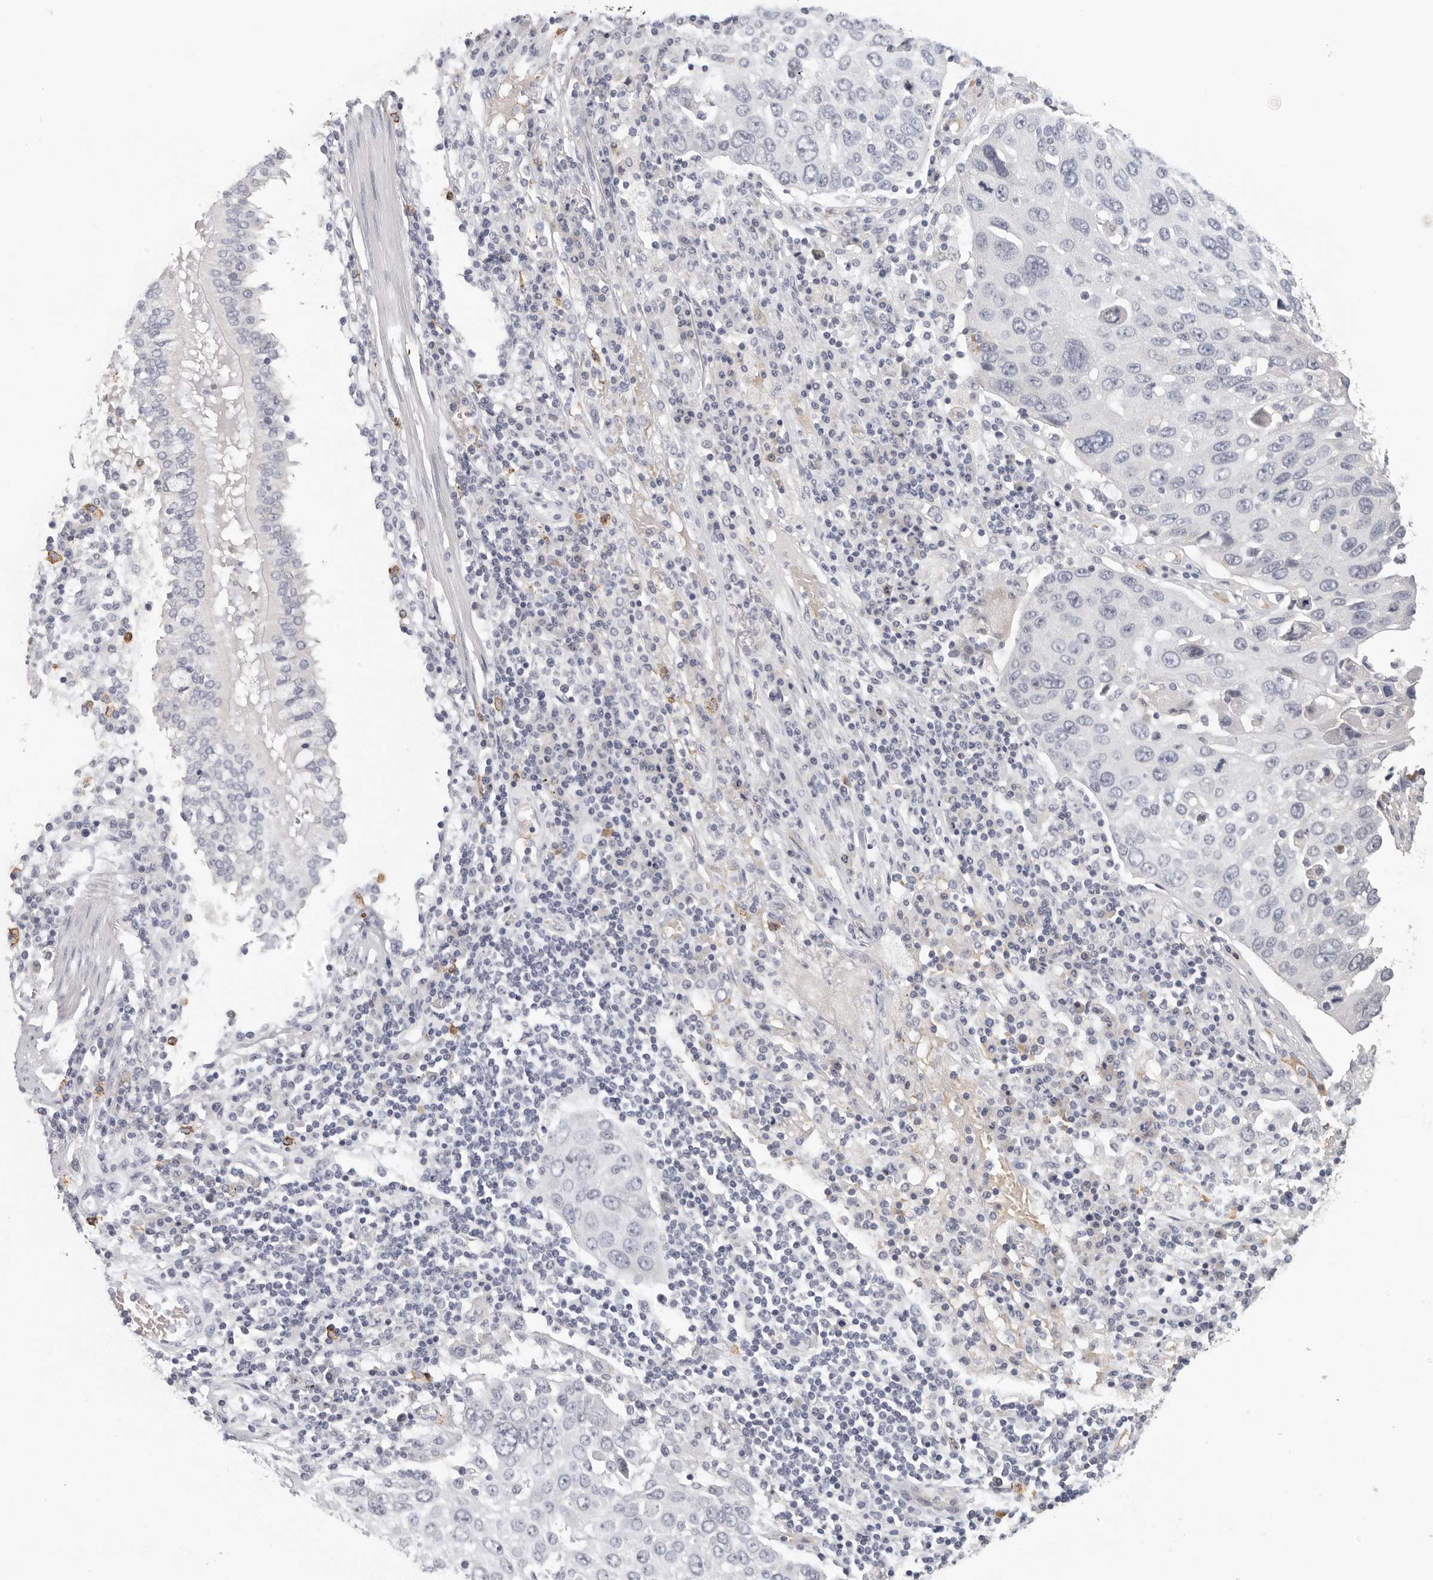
{"staining": {"intensity": "negative", "quantity": "none", "location": "none"}, "tissue": "lung cancer", "cell_type": "Tumor cells", "image_type": "cancer", "snomed": [{"axis": "morphology", "description": "Squamous cell carcinoma, NOS"}, {"axis": "topography", "description": "Lung"}], "caption": "This is an IHC image of lung cancer. There is no expression in tumor cells.", "gene": "DNAJC11", "patient": {"sex": "male", "age": 65}}